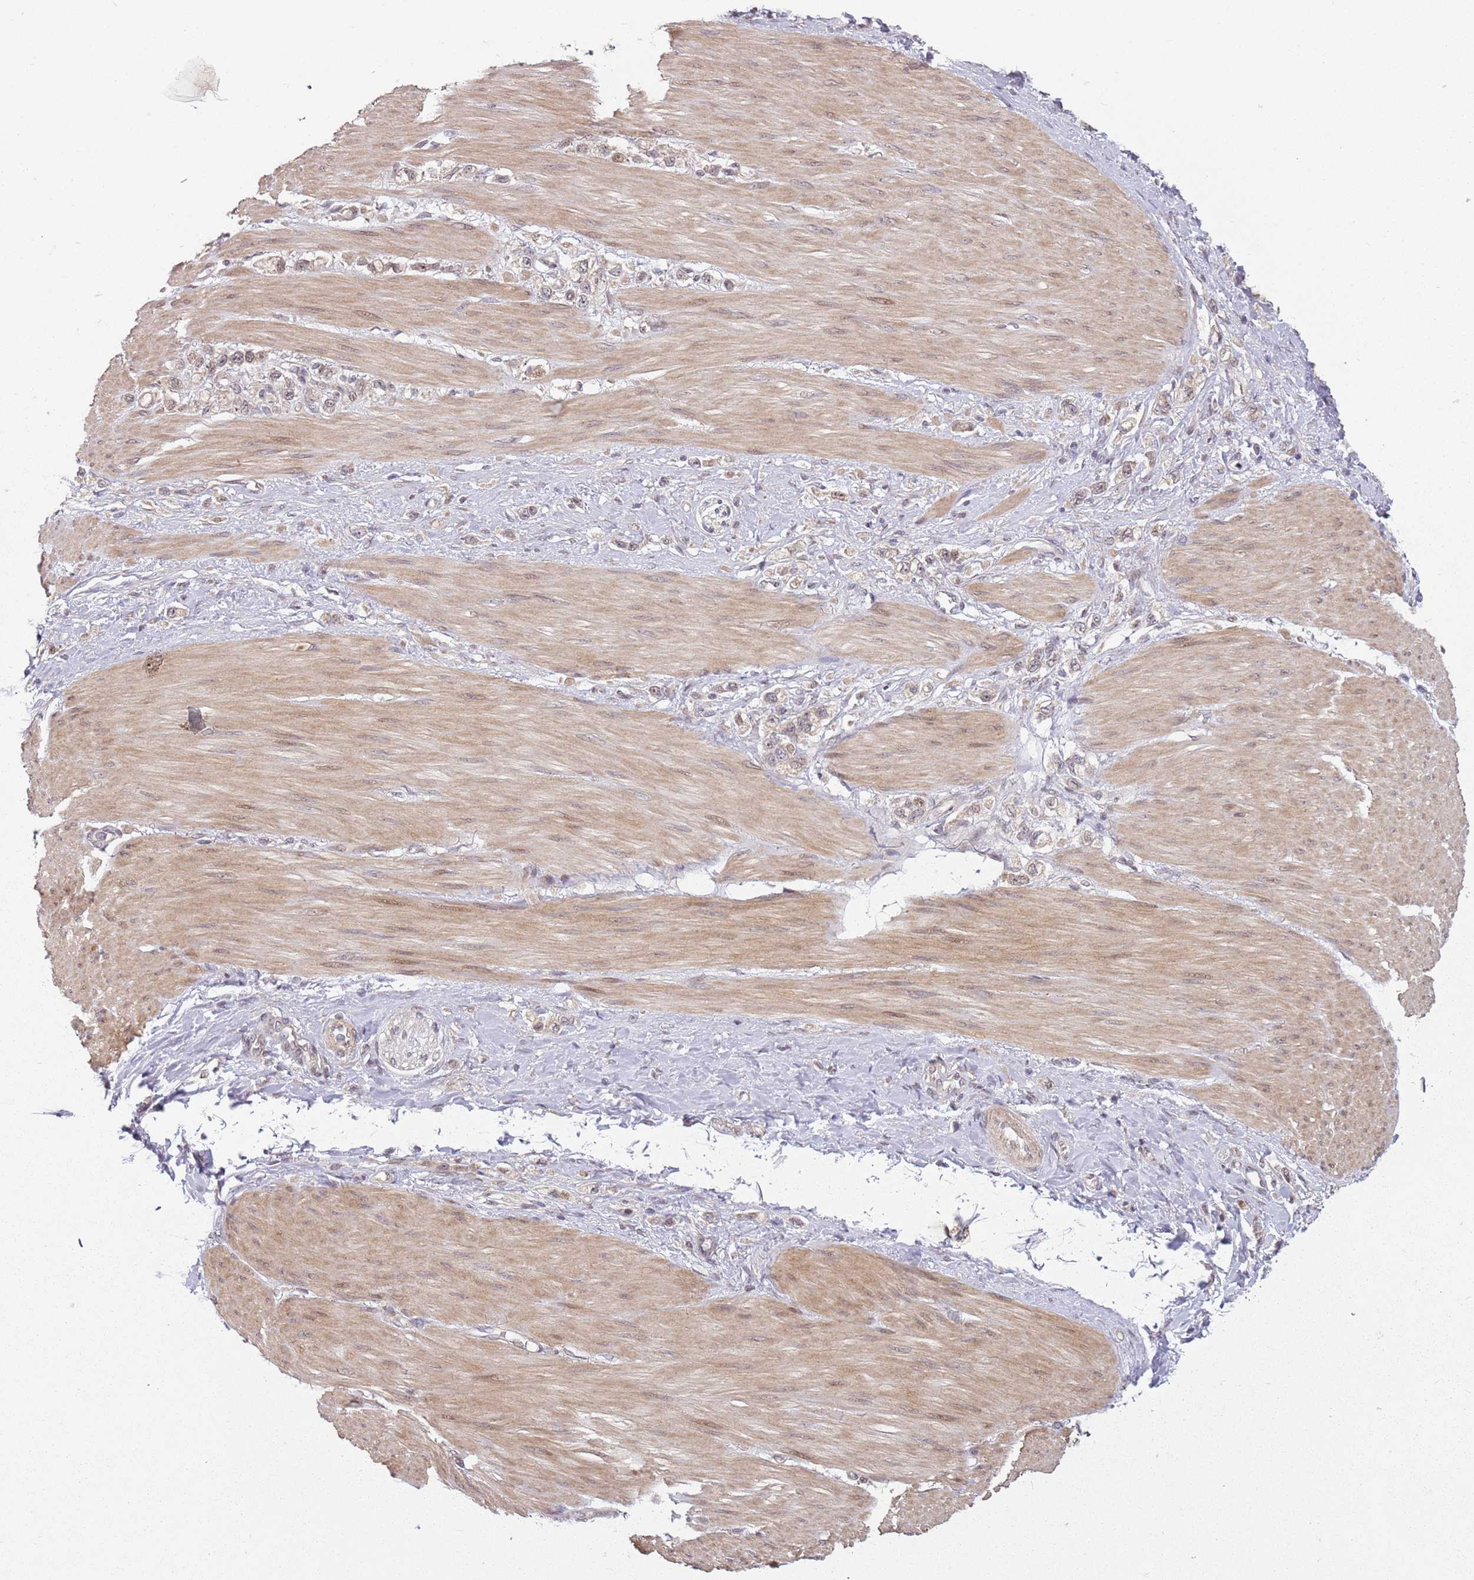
{"staining": {"intensity": "weak", "quantity": ">75%", "location": "nuclear"}, "tissue": "stomach cancer", "cell_type": "Tumor cells", "image_type": "cancer", "snomed": [{"axis": "morphology", "description": "Adenocarcinoma, NOS"}, {"axis": "topography", "description": "Stomach"}], "caption": "Immunohistochemistry (IHC) (DAB (3,3'-diaminobenzidine)) staining of human stomach cancer displays weak nuclear protein positivity in about >75% of tumor cells.", "gene": "CHURC1", "patient": {"sex": "female", "age": 65}}